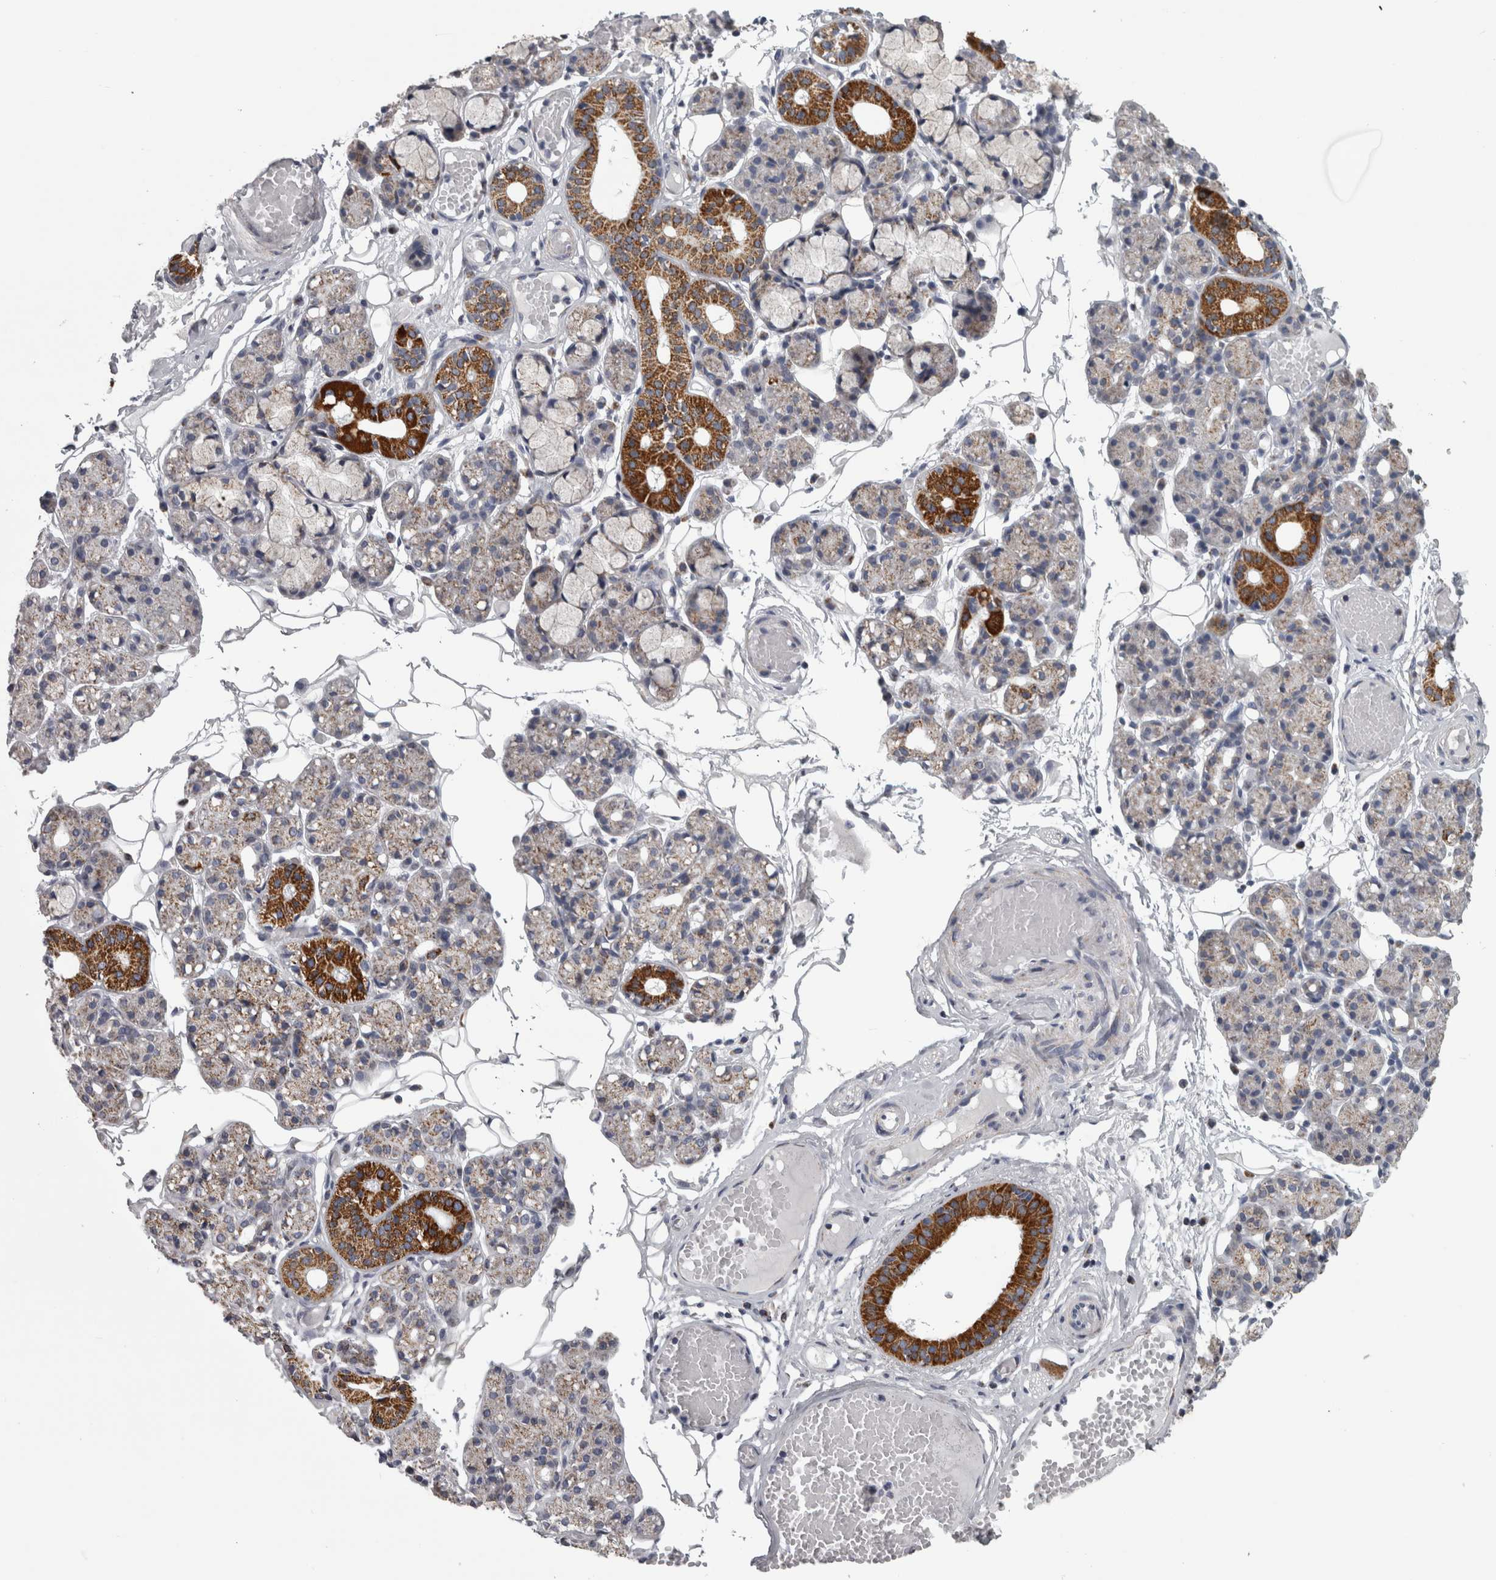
{"staining": {"intensity": "strong", "quantity": "<25%", "location": "cytoplasmic/membranous"}, "tissue": "salivary gland", "cell_type": "Glandular cells", "image_type": "normal", "snomed": [{"axis": "morphology", "description": "Normal tissue, NOS"}, {"axis": "topography", "description": "Salivary gland"}], "caption": "A brown stain shows strong cytoplasmic/membranous staining of a protein in glandular cells of normal salivary gland. Using DAB (brown) and hematoxylin (blue) stains, captured at high magnification using brightfield microscopy.", "gene": "DBT", "patient": {"sex": "male", "age": 63}}